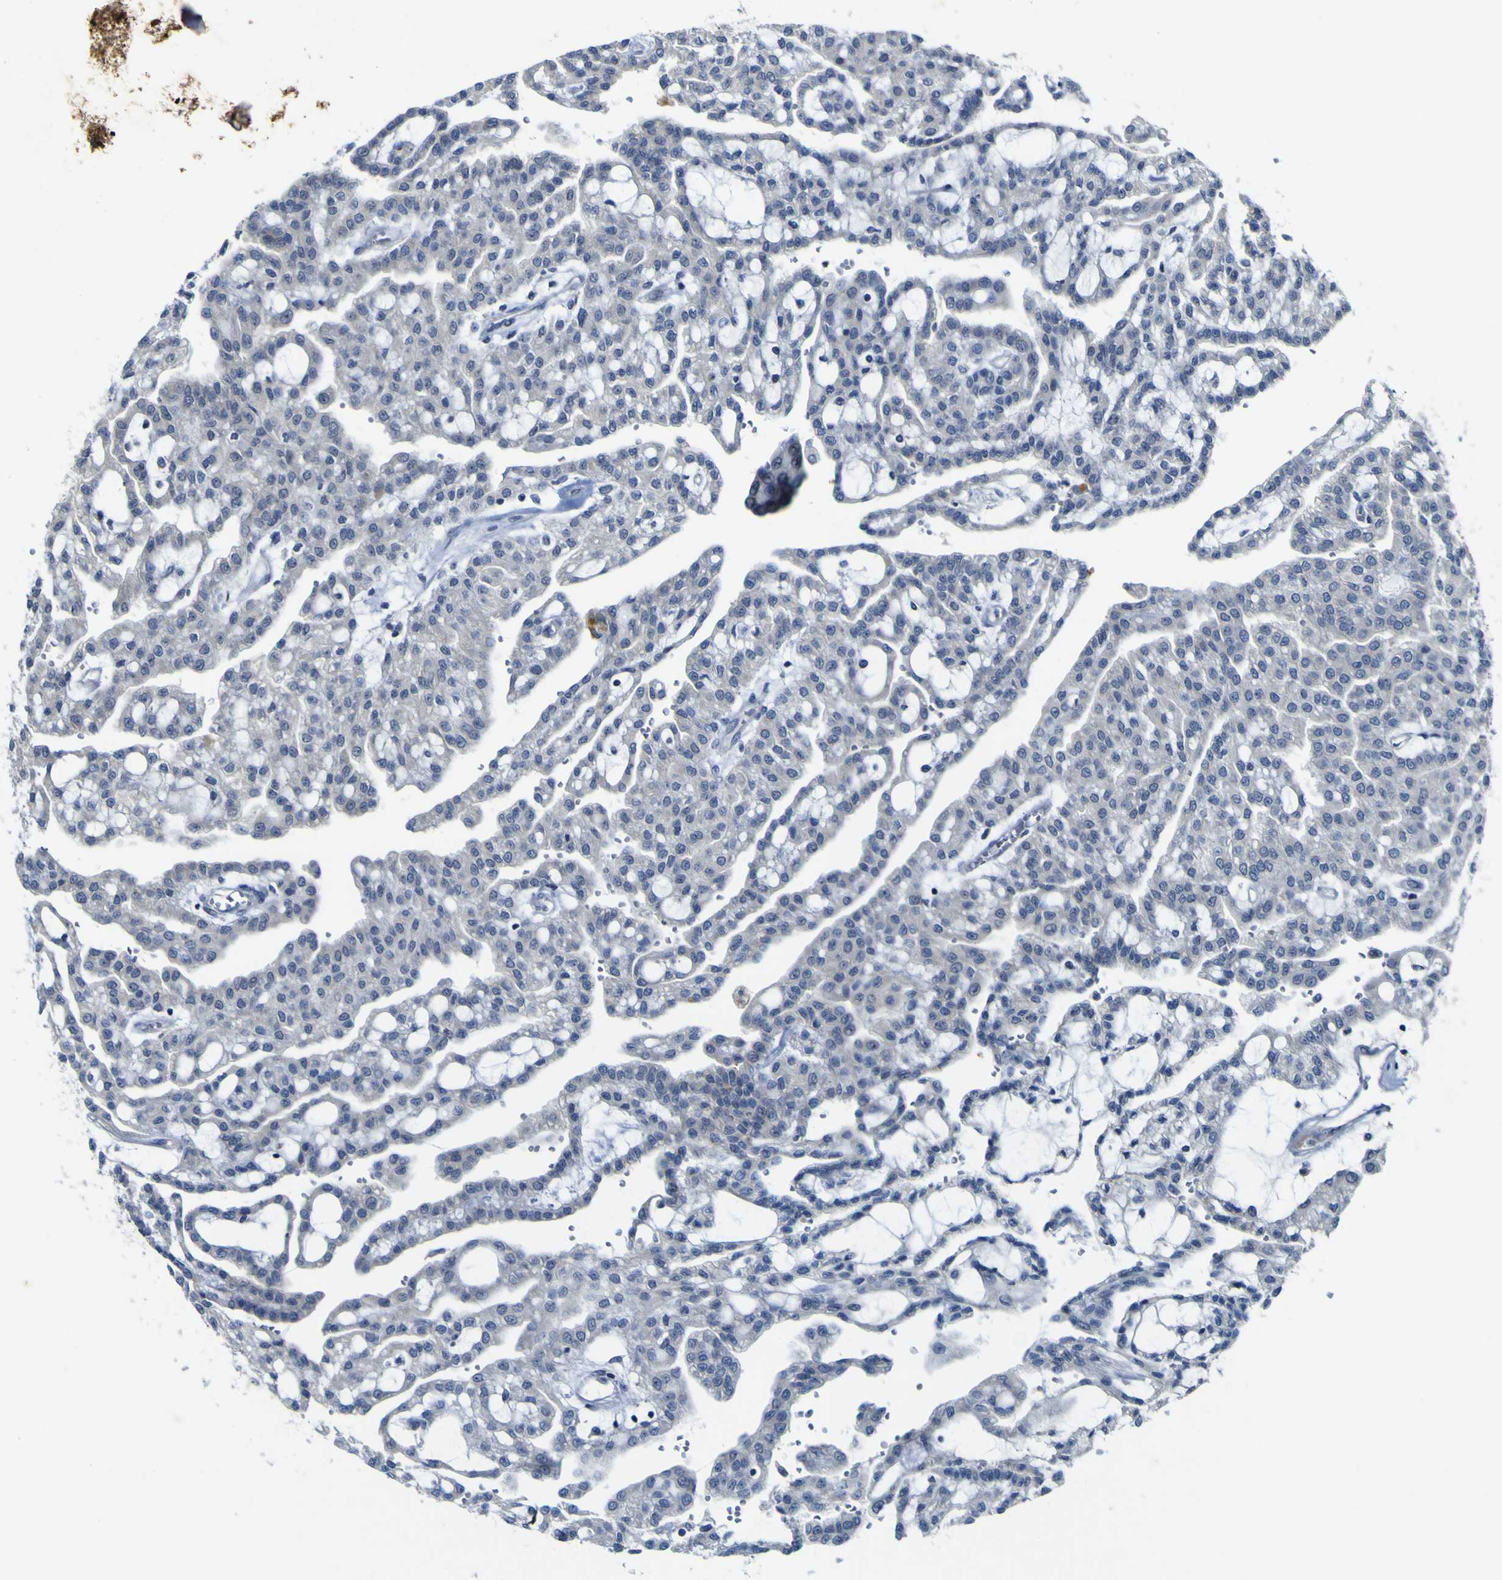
{"staining": {"intensity": "negative", "quantity": "none", "location": "none"}, "tissue": "renal cancer", "cell_type": "Tumor cells", "image_type": "cancer", "snomed": [{"axis": "morphology", "description": "Adenocarcinoma, NOS"}, {"axis": "topography", "description": "Kidney"}], "caption": "Histopathology image shows no protein staining in tumor cells of adenocarcinoma (renal) tissue.", "gene": "NAV1", "patient": {"sex": "male", "age": 63}}